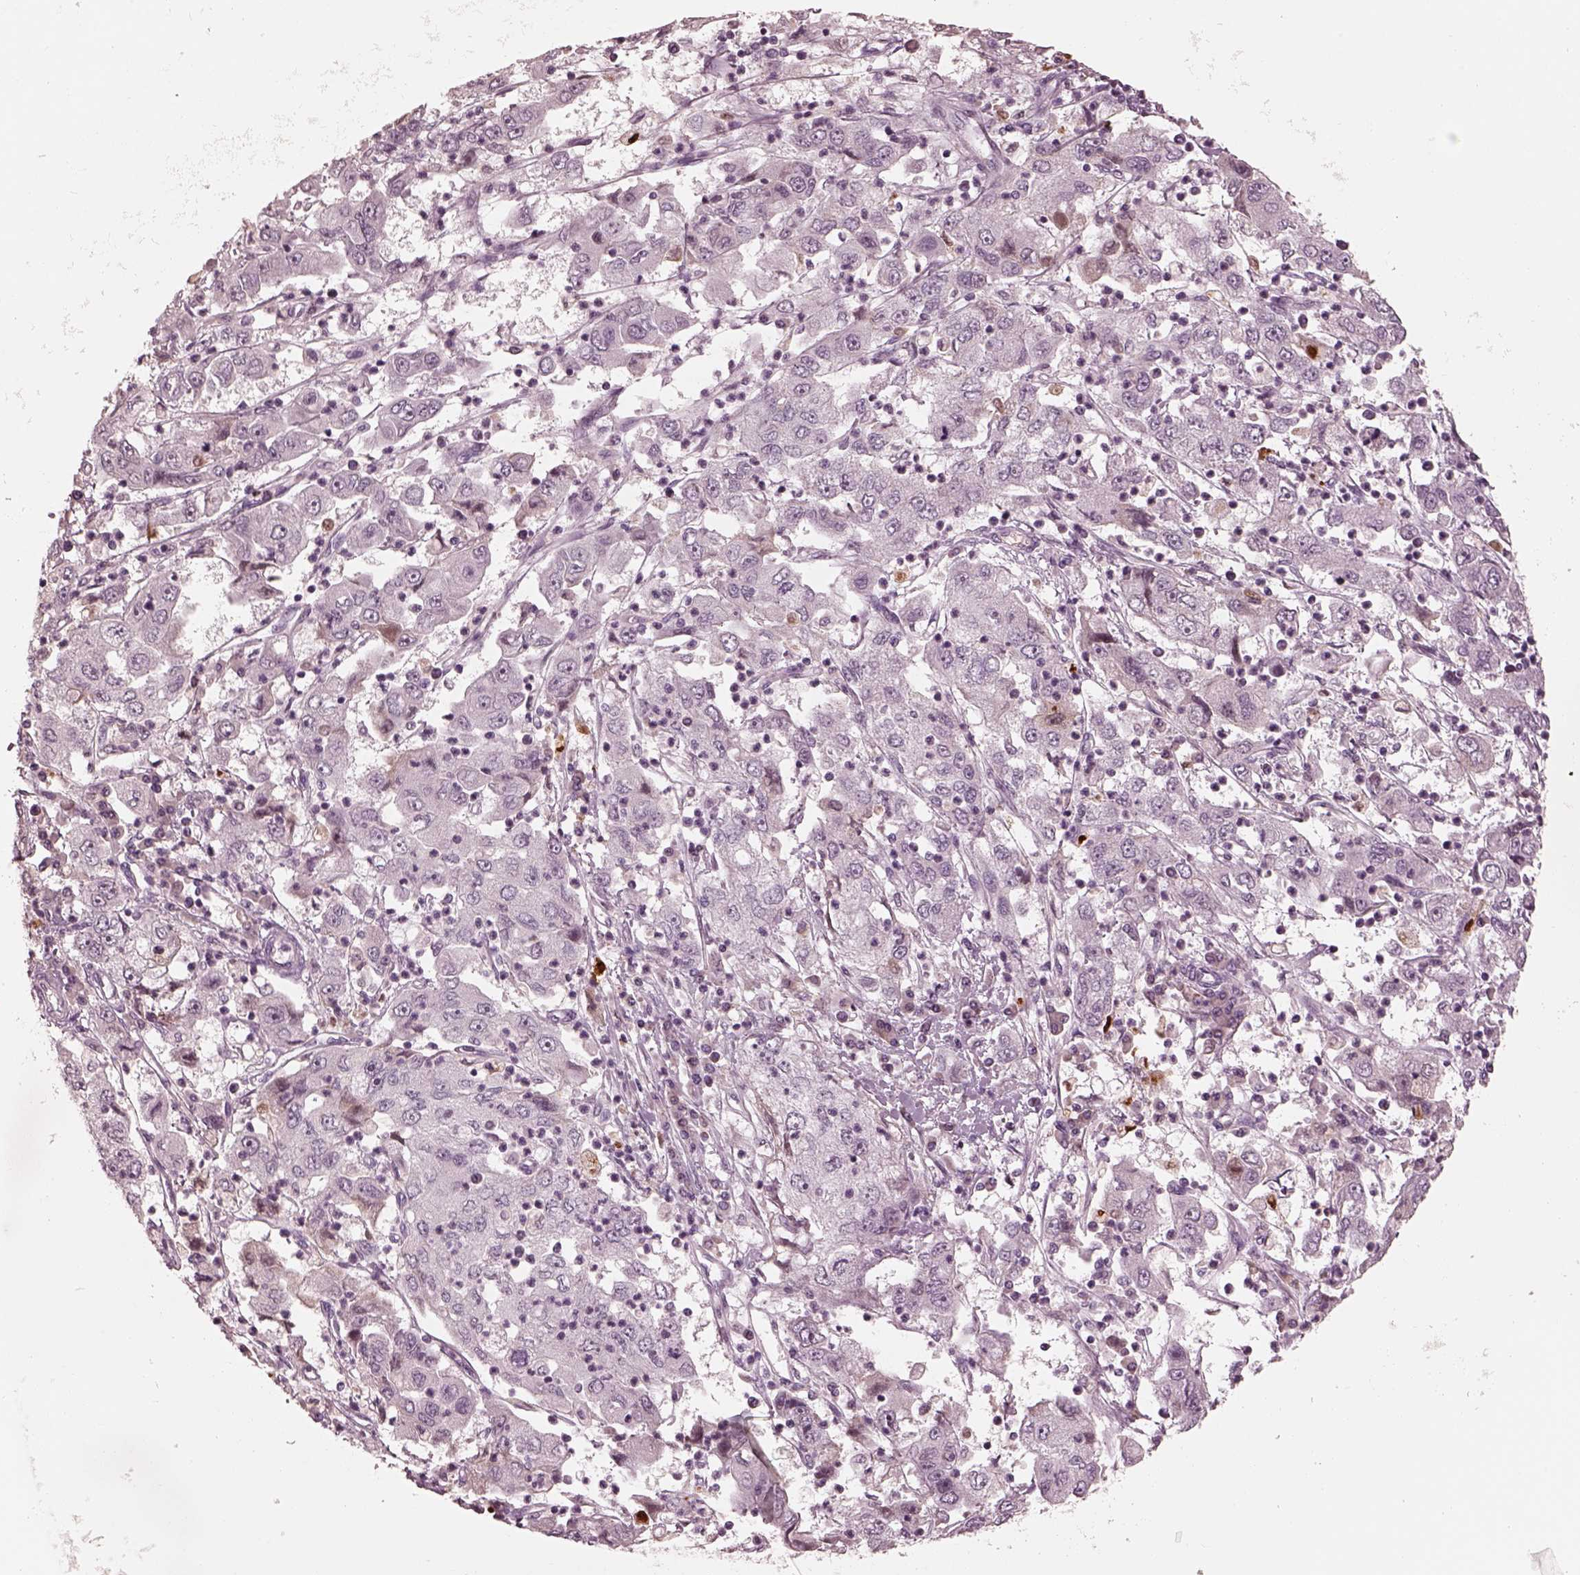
{"staining": {"intensity": "negative", "quantity": "none", "location": "none"}, "tissue": "cervical cancer", "cell_type": "Tumor cells", "image_type": "cancer", "snomed": [{"axis": "morphology", "description": "Squamous cell carcinoma, NOS"}, {"axis": "topography", "description": "Cervix"}], "caption": "An image of cervical cancer stained for a protein reveals no brown staining in tumor cells.", "gene": "KCNA2", "patient": {"sex": "female", "age": 36}}